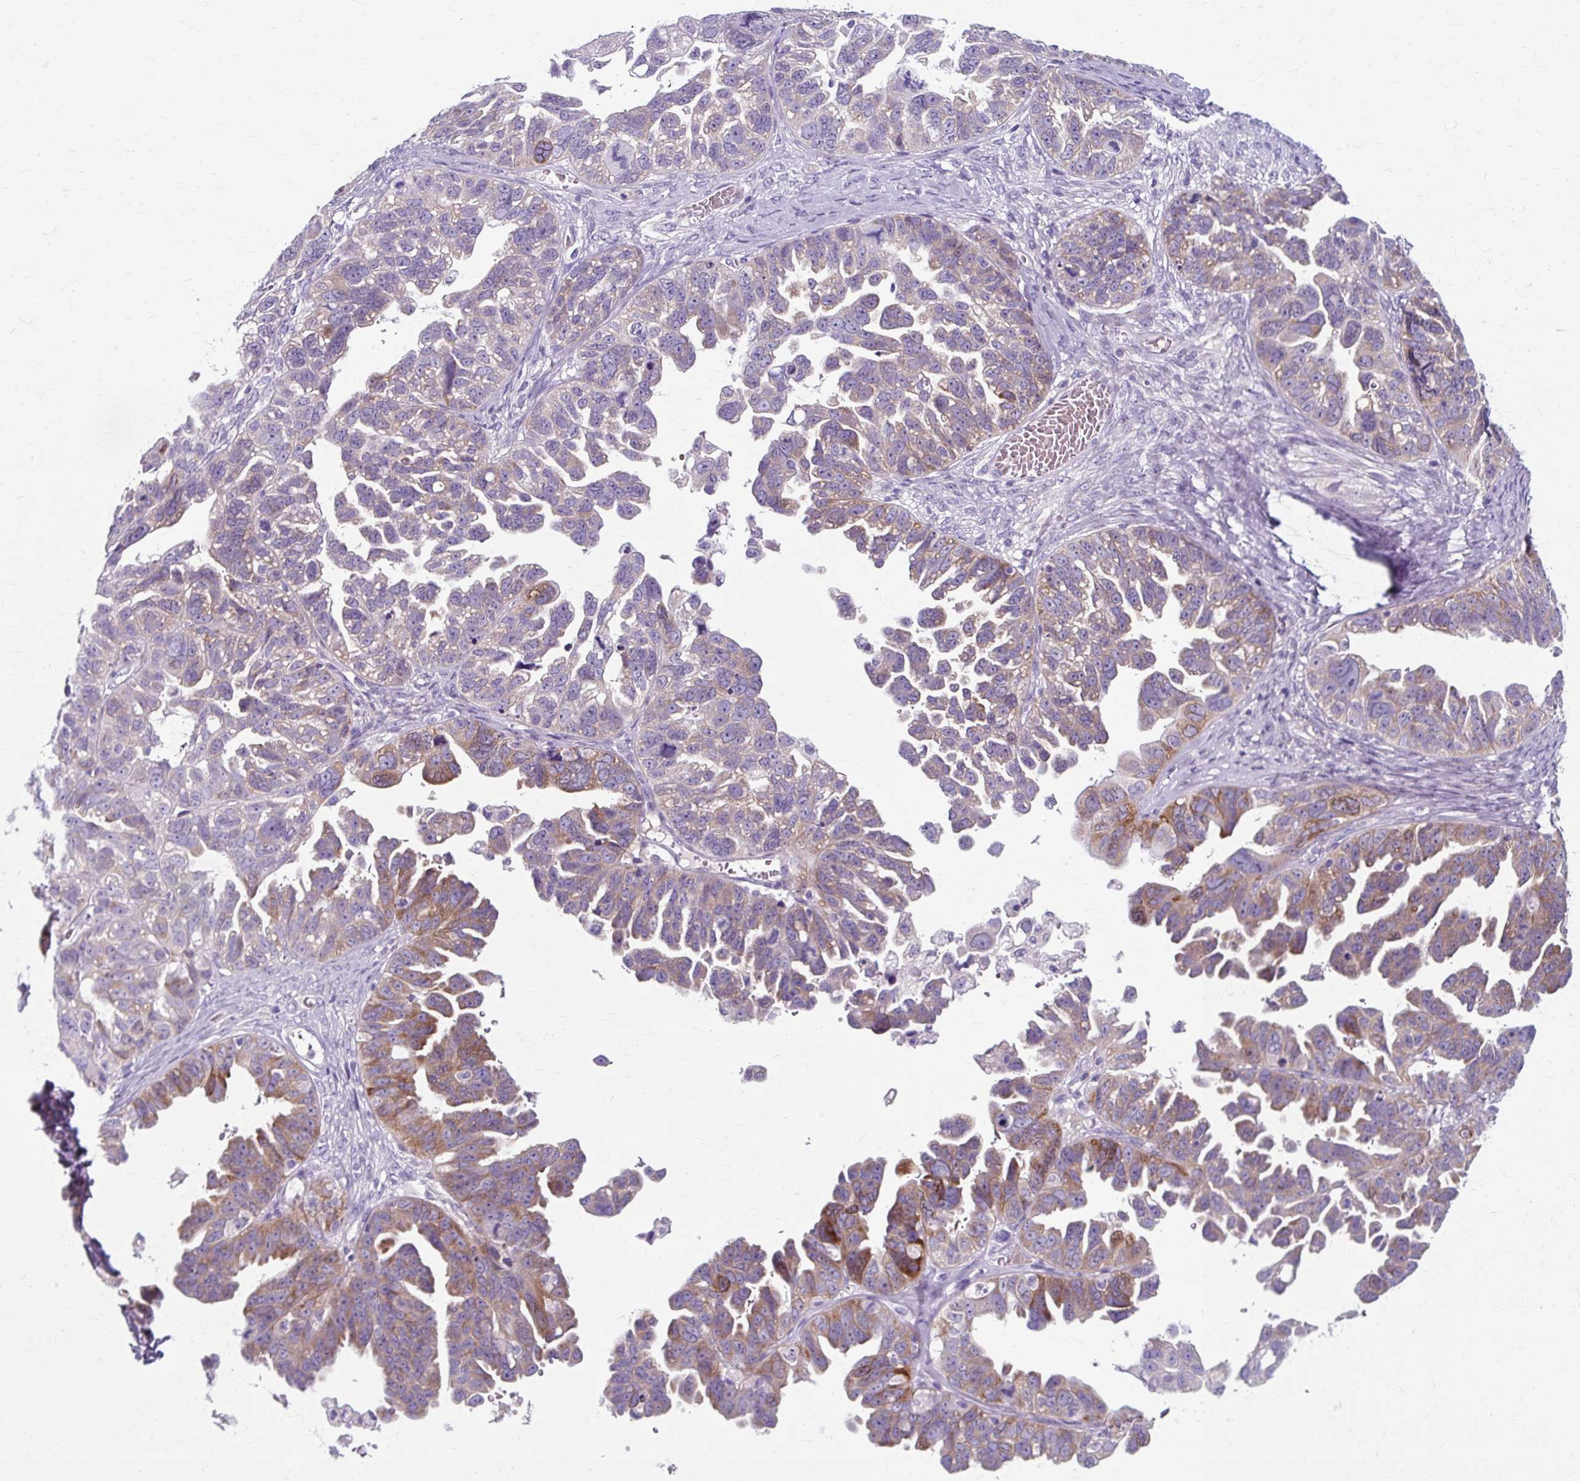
{"staining": {"intensity": "moderate", "quantity": "25%-75%", "location": "cytoplasmic/membranous"}, "tissue": "ovarian cancer", "cell_type": "Tumor cells", "image_type": "cancer", "snomed": [{"axis": "morphology", "description": "Cystadenocarcinoma, serous, NOS"}, {"axis": "topography", "description": "Ovary"}], "caption": "Immunohistochemistry (IHC) micrograph of ovarian cancer stained for a protein (brown), which displays medium levels of moderate cytoplasmic/membranous staining in about 25%-75% of tumor cells.", "gene": "ZNF555", "patient": {"sex": "female", "age": 79}}